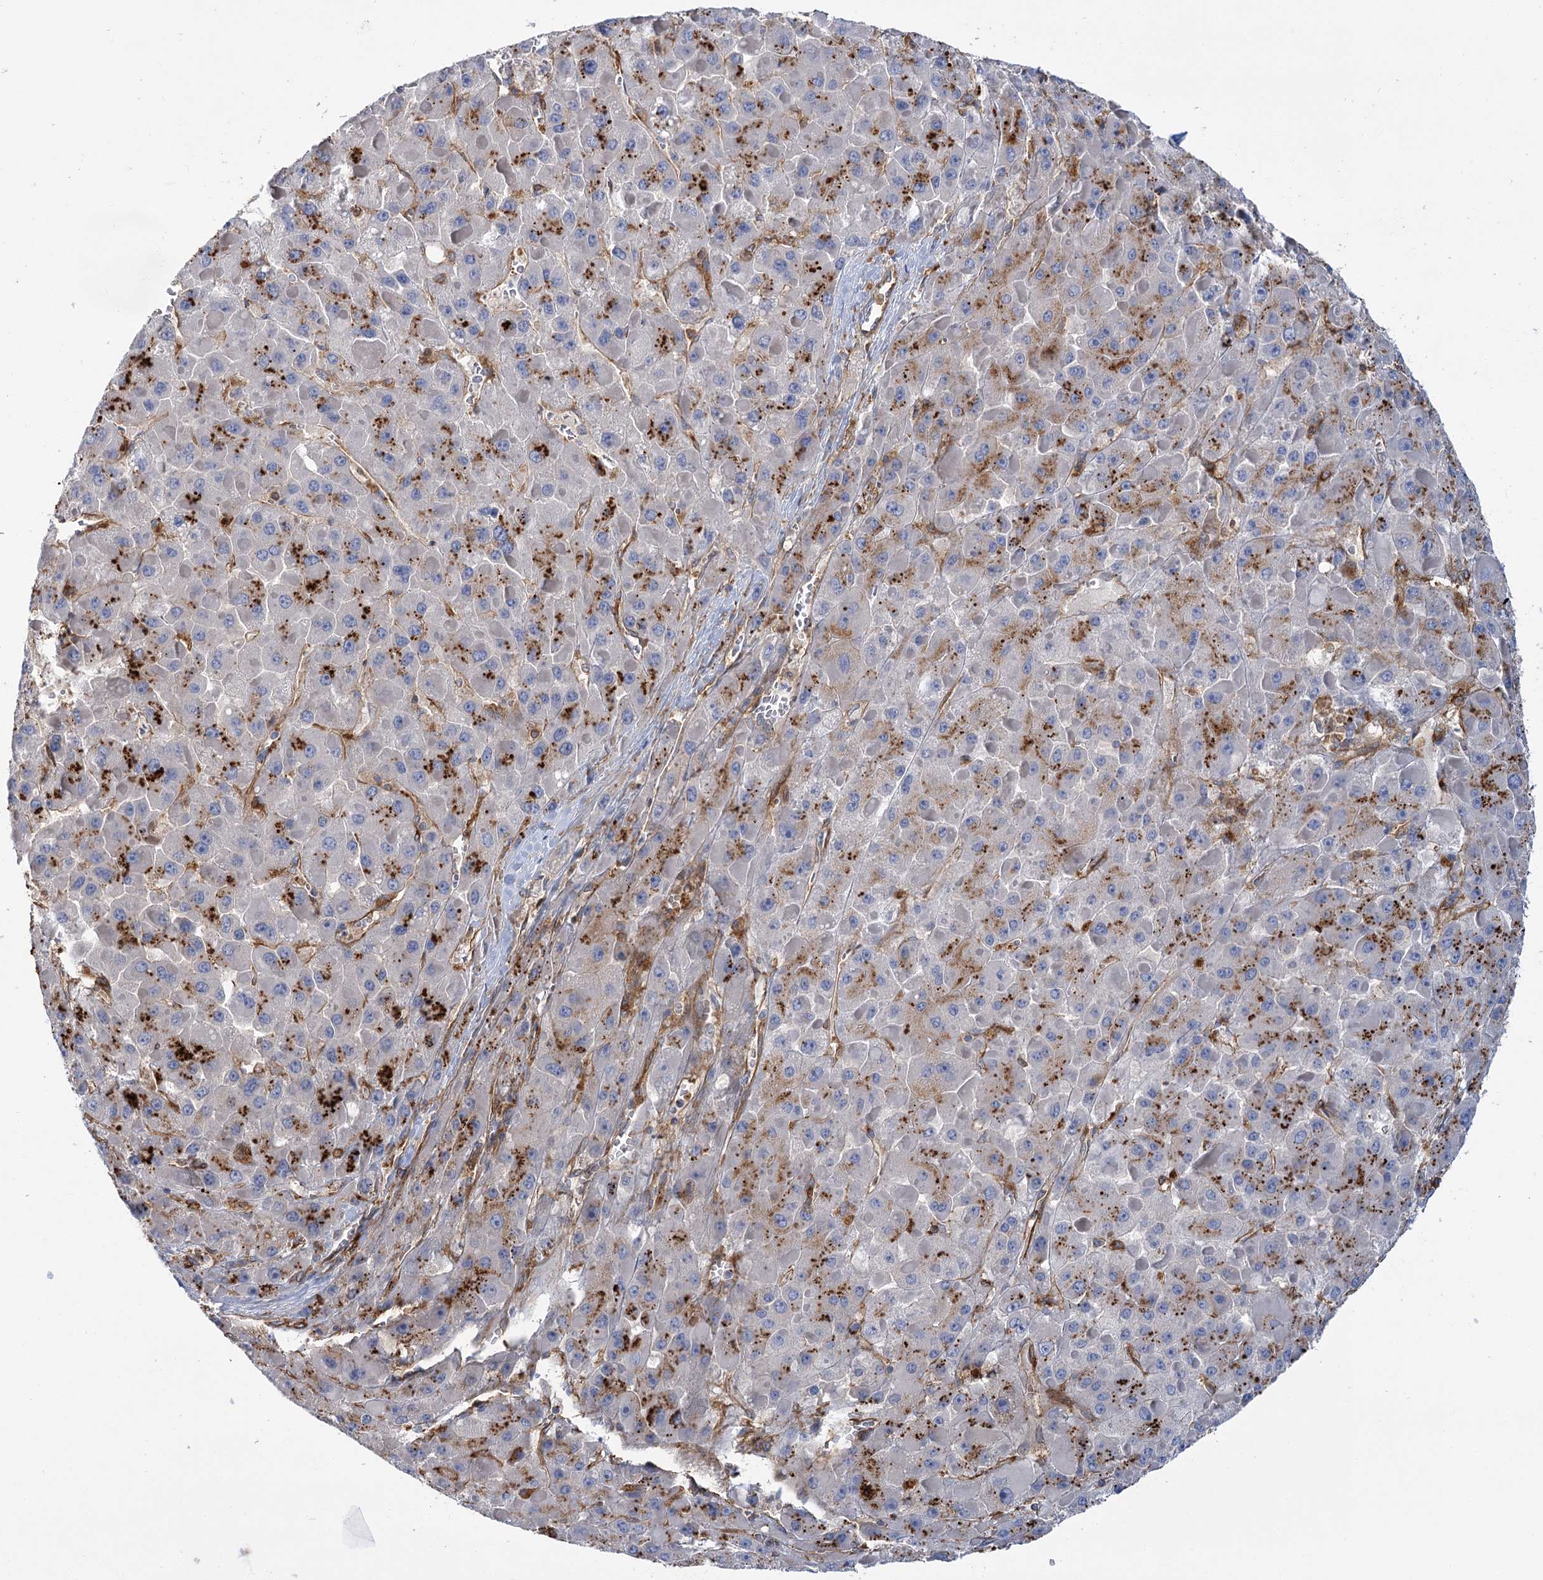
{"staining": {"intensity": "moderate", "quantity": "25%-75%", "location": "cytoplasmic/membranous"}, "tissue": "liver cancer", "cell_type": "Tumor cells", "image_type": "cancer", "snomed": [{"axis": "morphology", "description": "Carcinoma, Hepatocellular, NOS"}, {"axis": "topography", "description": "Liver"}], "caption": "An image of liver cancer (hepatocellular carcinoma) stained for a protein demonstrates moderate cytoplasmic/membranous brown staining in tumor cells. (DAB IHC with brightfield microscopy, high magnification).", "gene": "GUSB", "patient": {"sex": "female", "age": 73}}